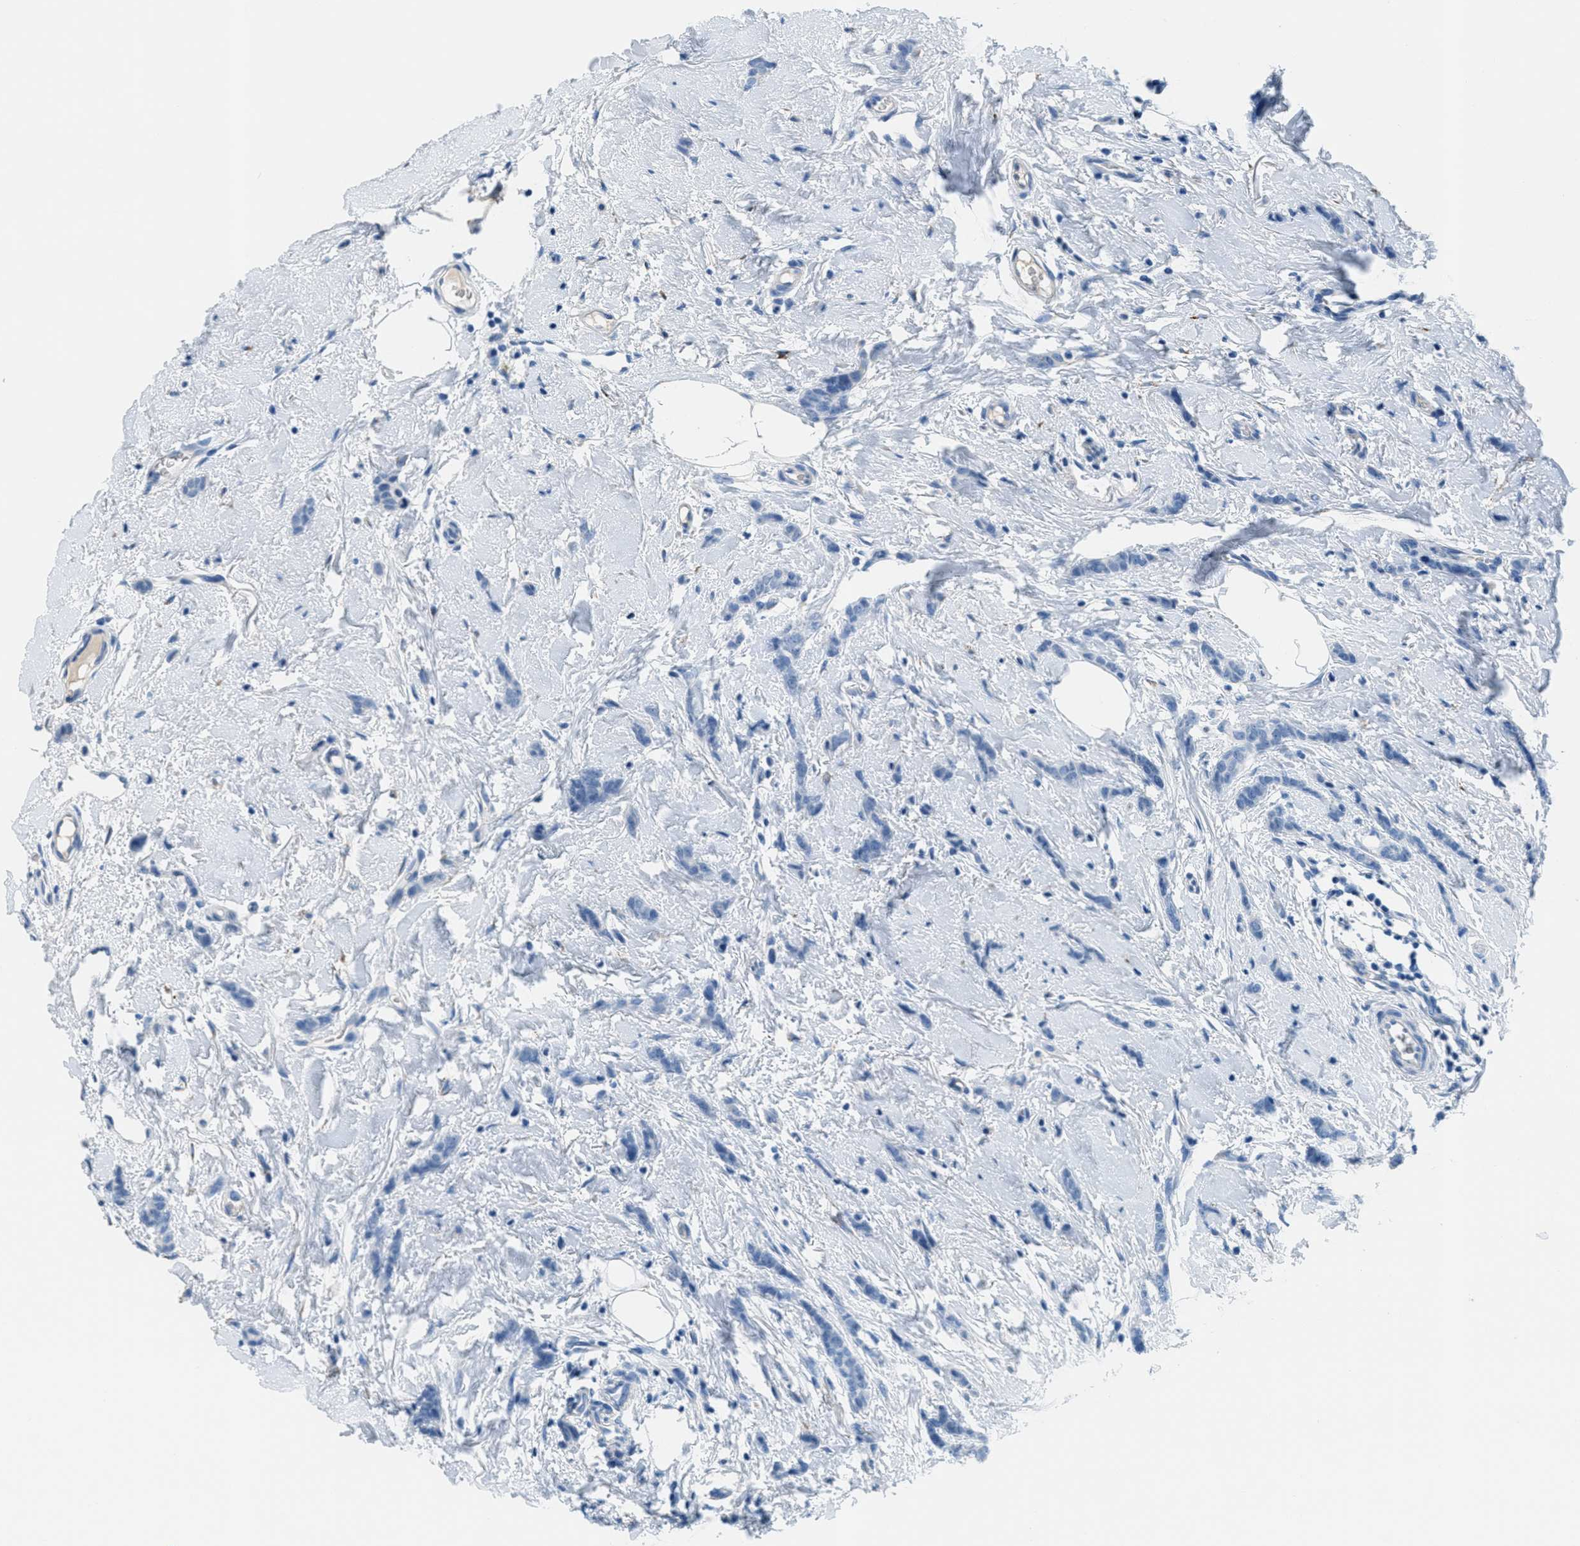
{"staining": {"intensity": "negative", "quantity": "none", "location": "none"}, "tissue": "breast cancer", "cell_type": "Tumor cells", "image_type": "cancer", "snomed": [{"axis": "morphology", "description": "Lobular carcinoma"}, {"axis": "topography", "description": "Skin"}, {"axis": "topography", "description": "Breast"}], "caption": "There is no significant expression in tumor cells of breast lobular carcinoma.", "gene": "MGARP", "patient": {"sex": "female", "age": 46}}